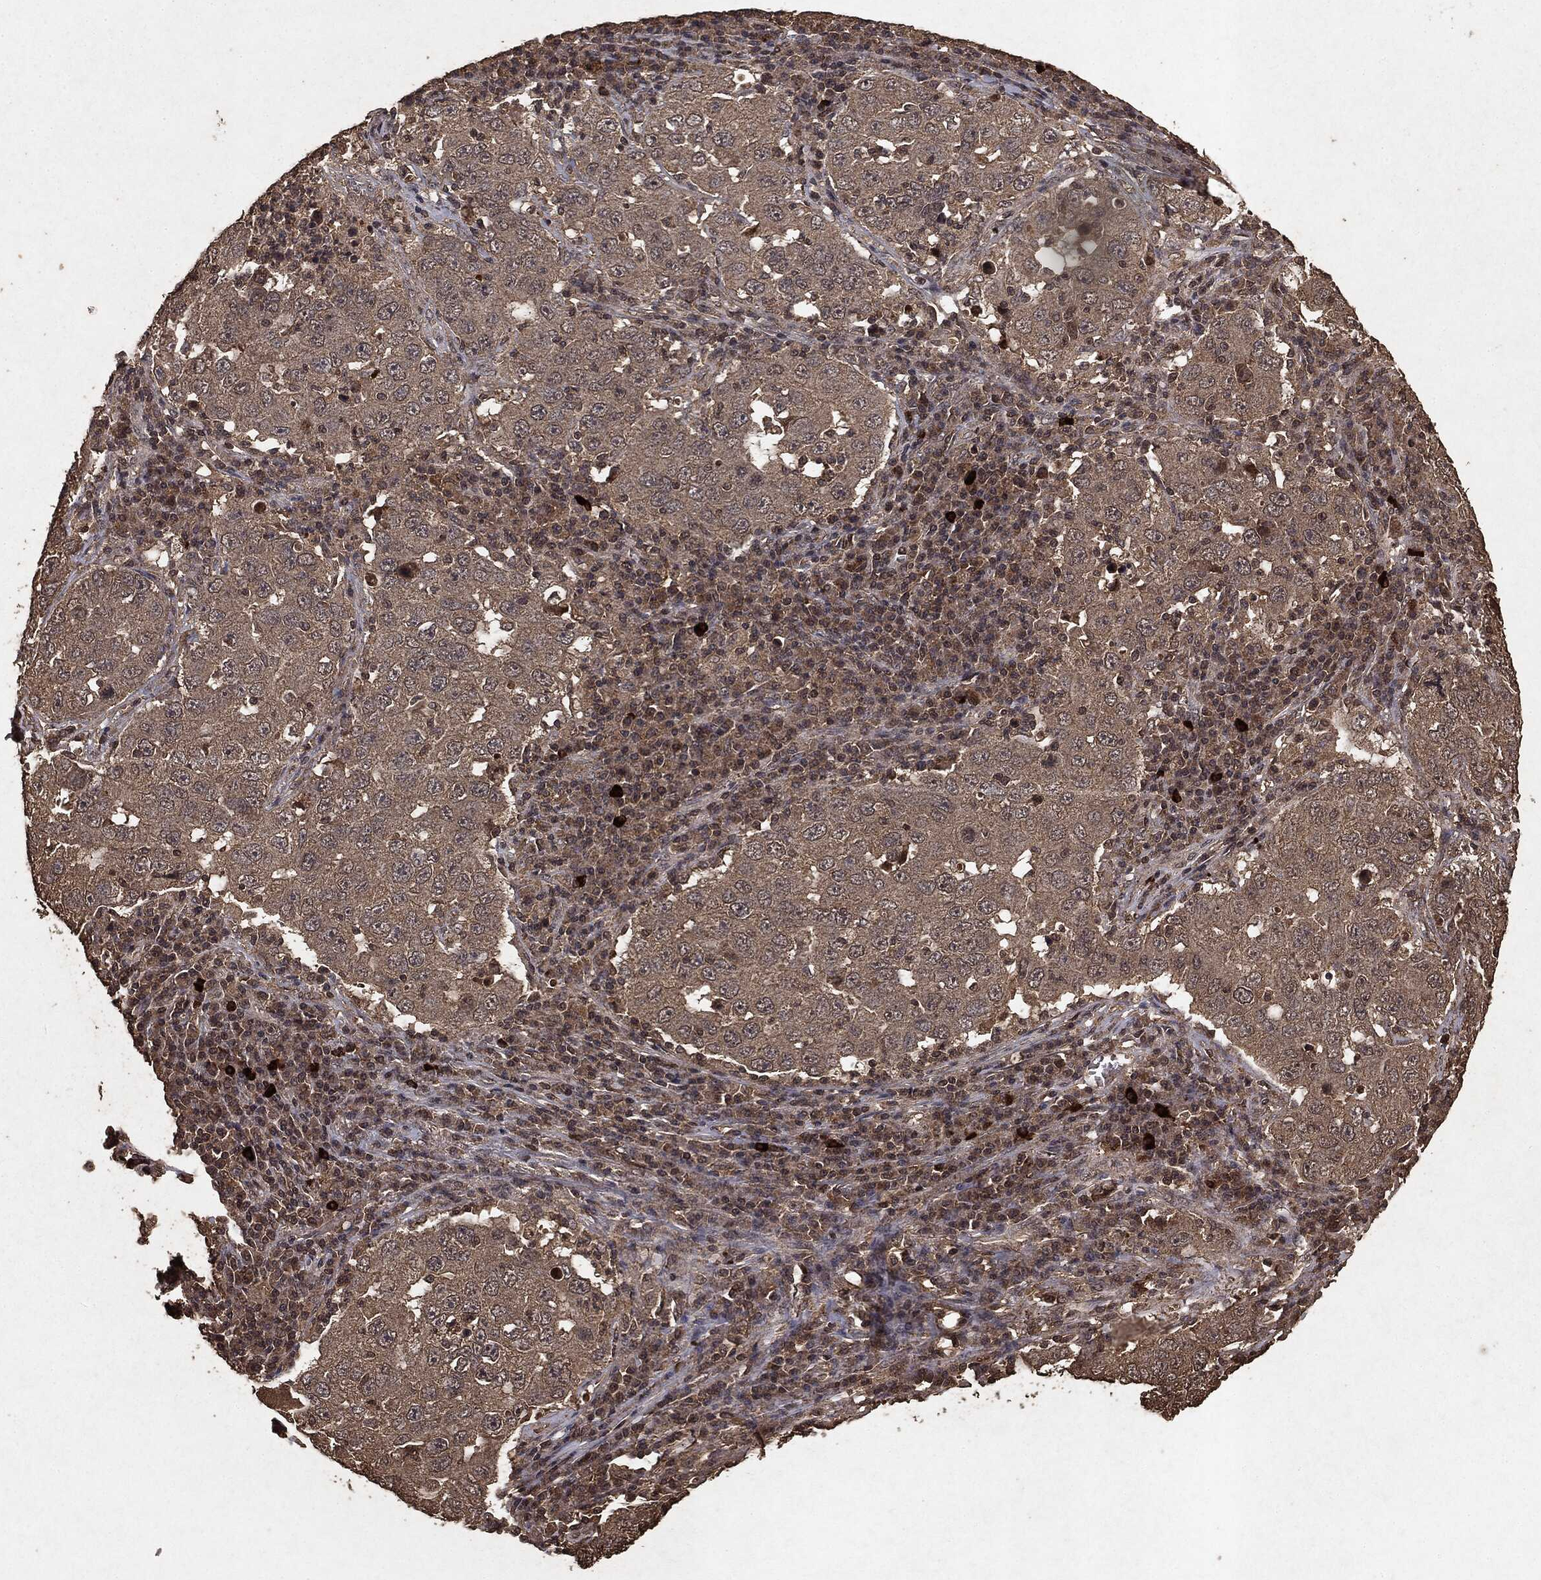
{"staining": {"intensity": "weak", "quantity": "25%-75%", "location": "cytoplasmic/membranous"}, "tissue": "lung cancer", "cell_type": "Tumor cells", "image_type": "cancer", "snomed": [{"axis": "morphology", "description": "Adenocarcinoma, NOS"}, {"axis": "topography", "description": "Lung"}], "caption": "Weak cytoplasmic/membranous expression for a protein is identified in approximately 25%-75% of tumor cells of lung cancer using IHC.", "gene": "NME1", "patient": {"sex": "male", "age": 73}}